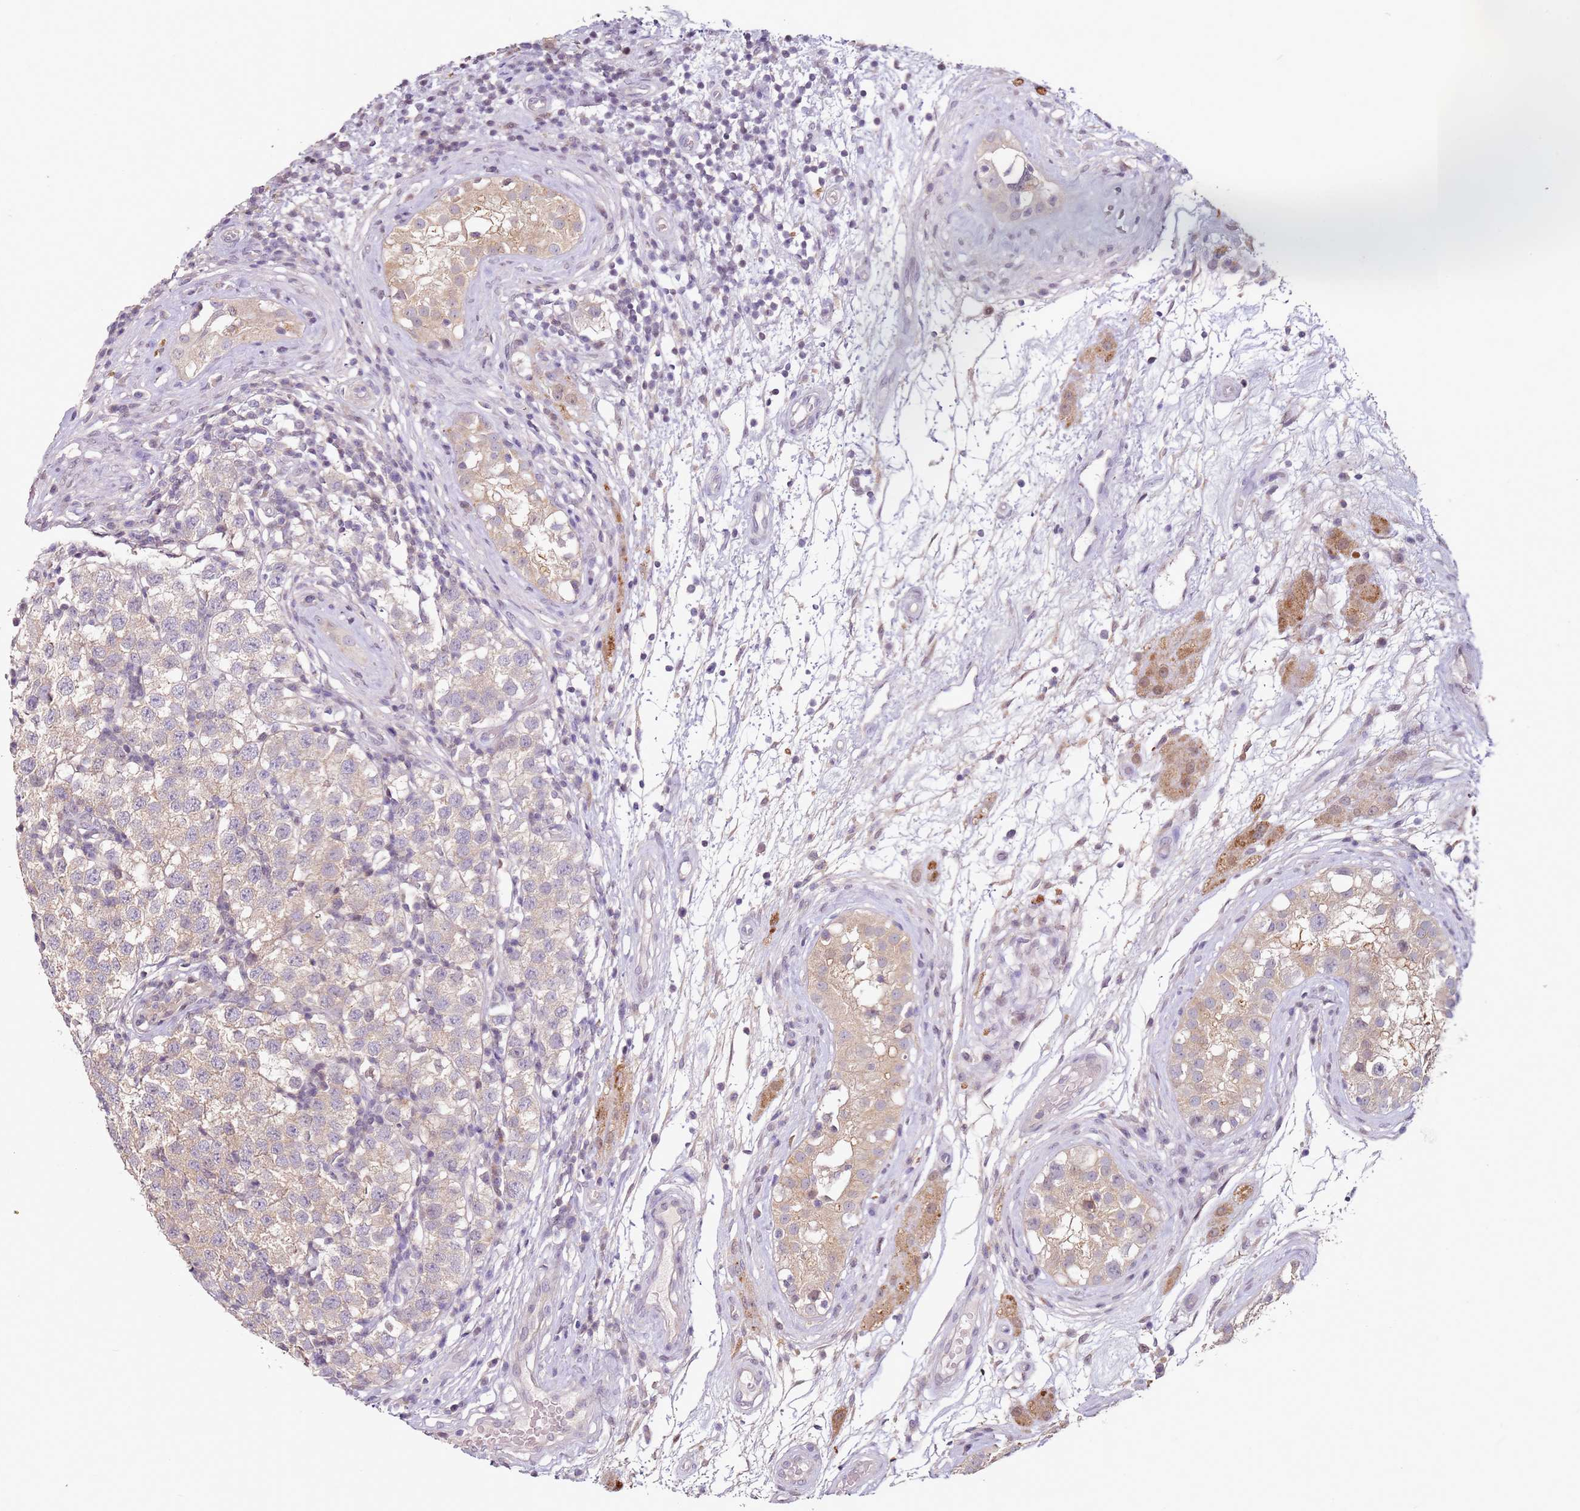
{"staining": {"intensity": "weak", "quantity": "<25%", "location": "cytoplasmic/membranous"}, "tissue": "testis cancer", "cell_type": "Tumor cells", "image_type": "cancer", "snomed": [{"axis": "morphology", "description": "Seminoma, NOS"}, {"axis": "topography", "description": "Testis"}], "caption": "Tumor cells are negative for protein expression in human testis cancer (seminoma).", "gene": "MDH1", "patient": {"sex": "male", "age": 34}}